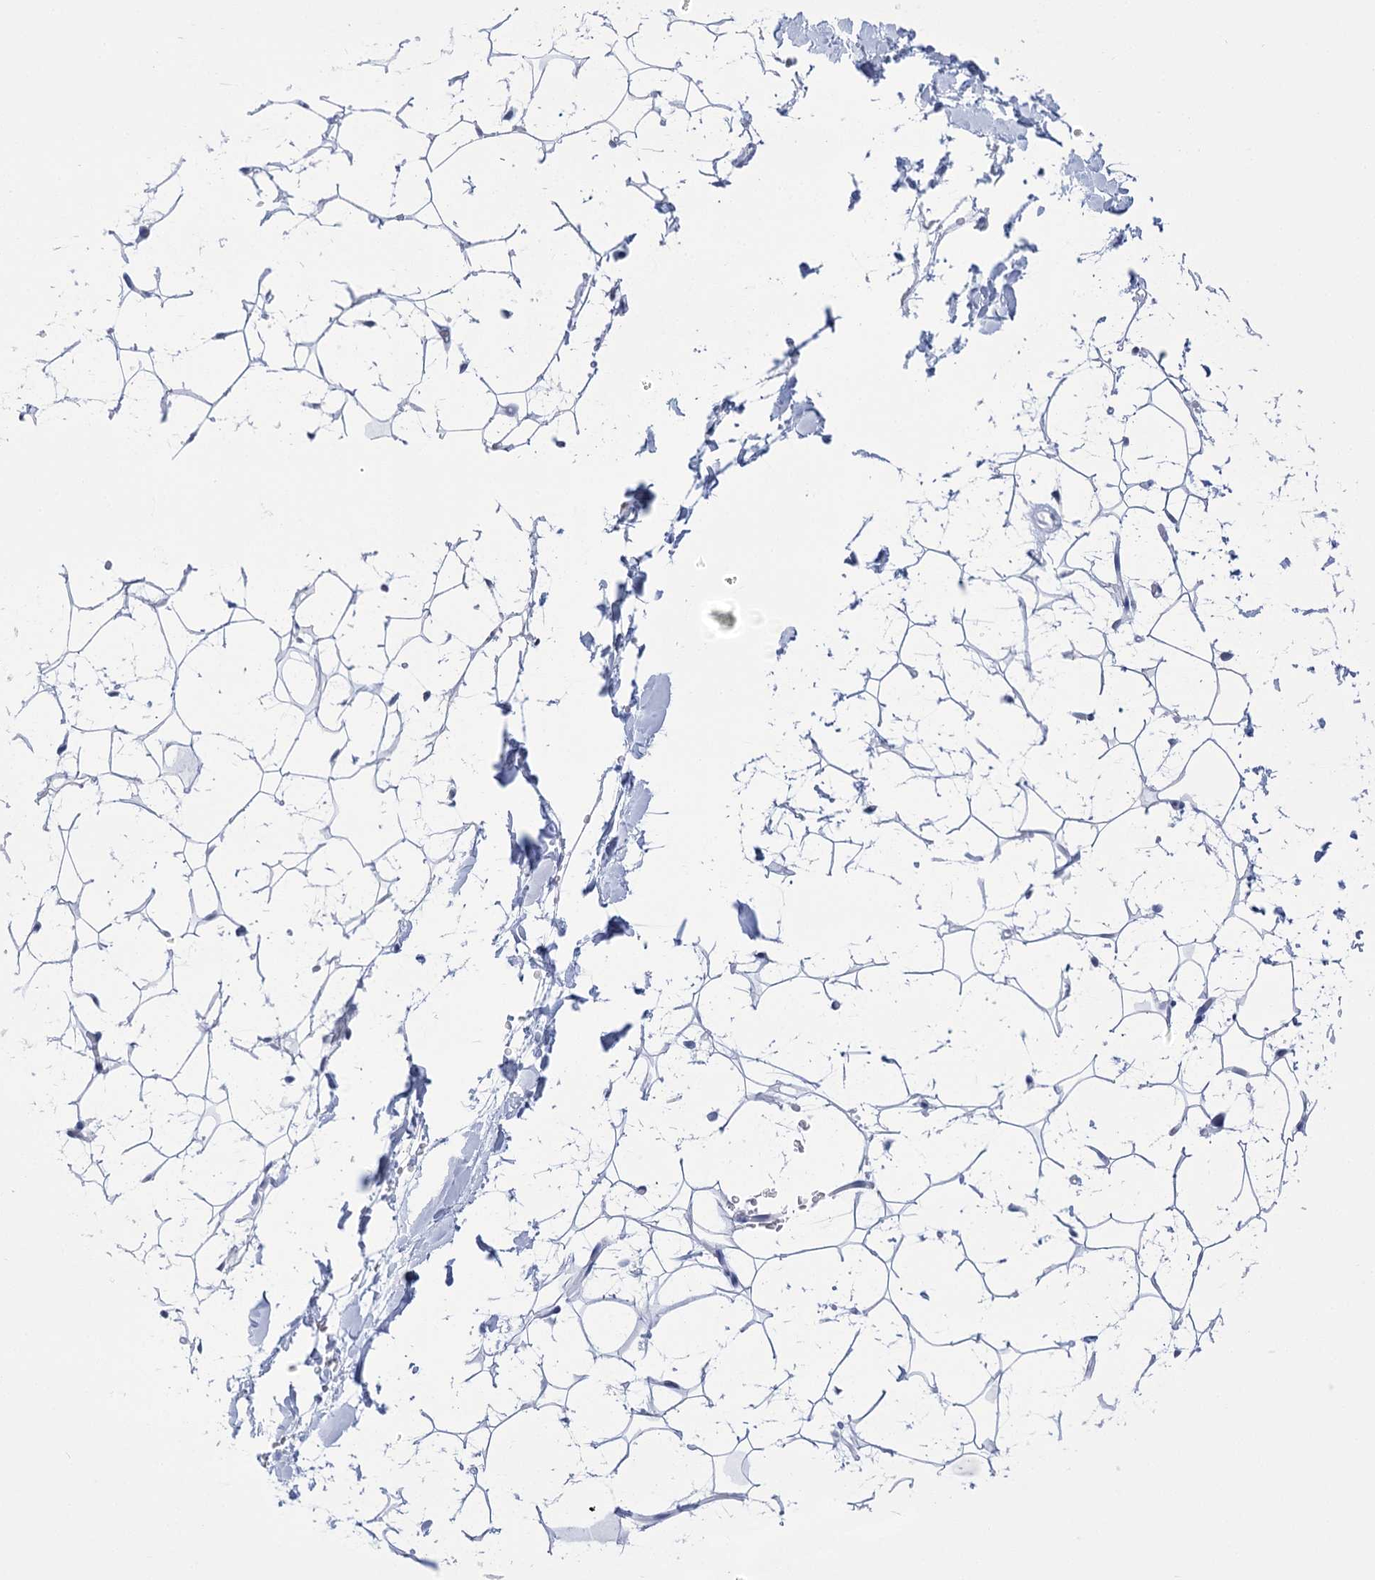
{"staining": {"intensity": "negative", "quantity": "none", "location": "none"}, "tissue": "adipose tissue", "cell_type": "Adipocytes", "image_type": "normal", "snomed": [{"axis": "morphology", "description": "Normal tissue, NOS"}, {"axis": "topography", "description": "Breast"}], "caption": "DAB immunohistochemical staining of unremarkable adipose tissue reveals no significant expression in adipocytes.", "gene": "HORMAD1", "patient": {"sex": "female", "age": 26}}